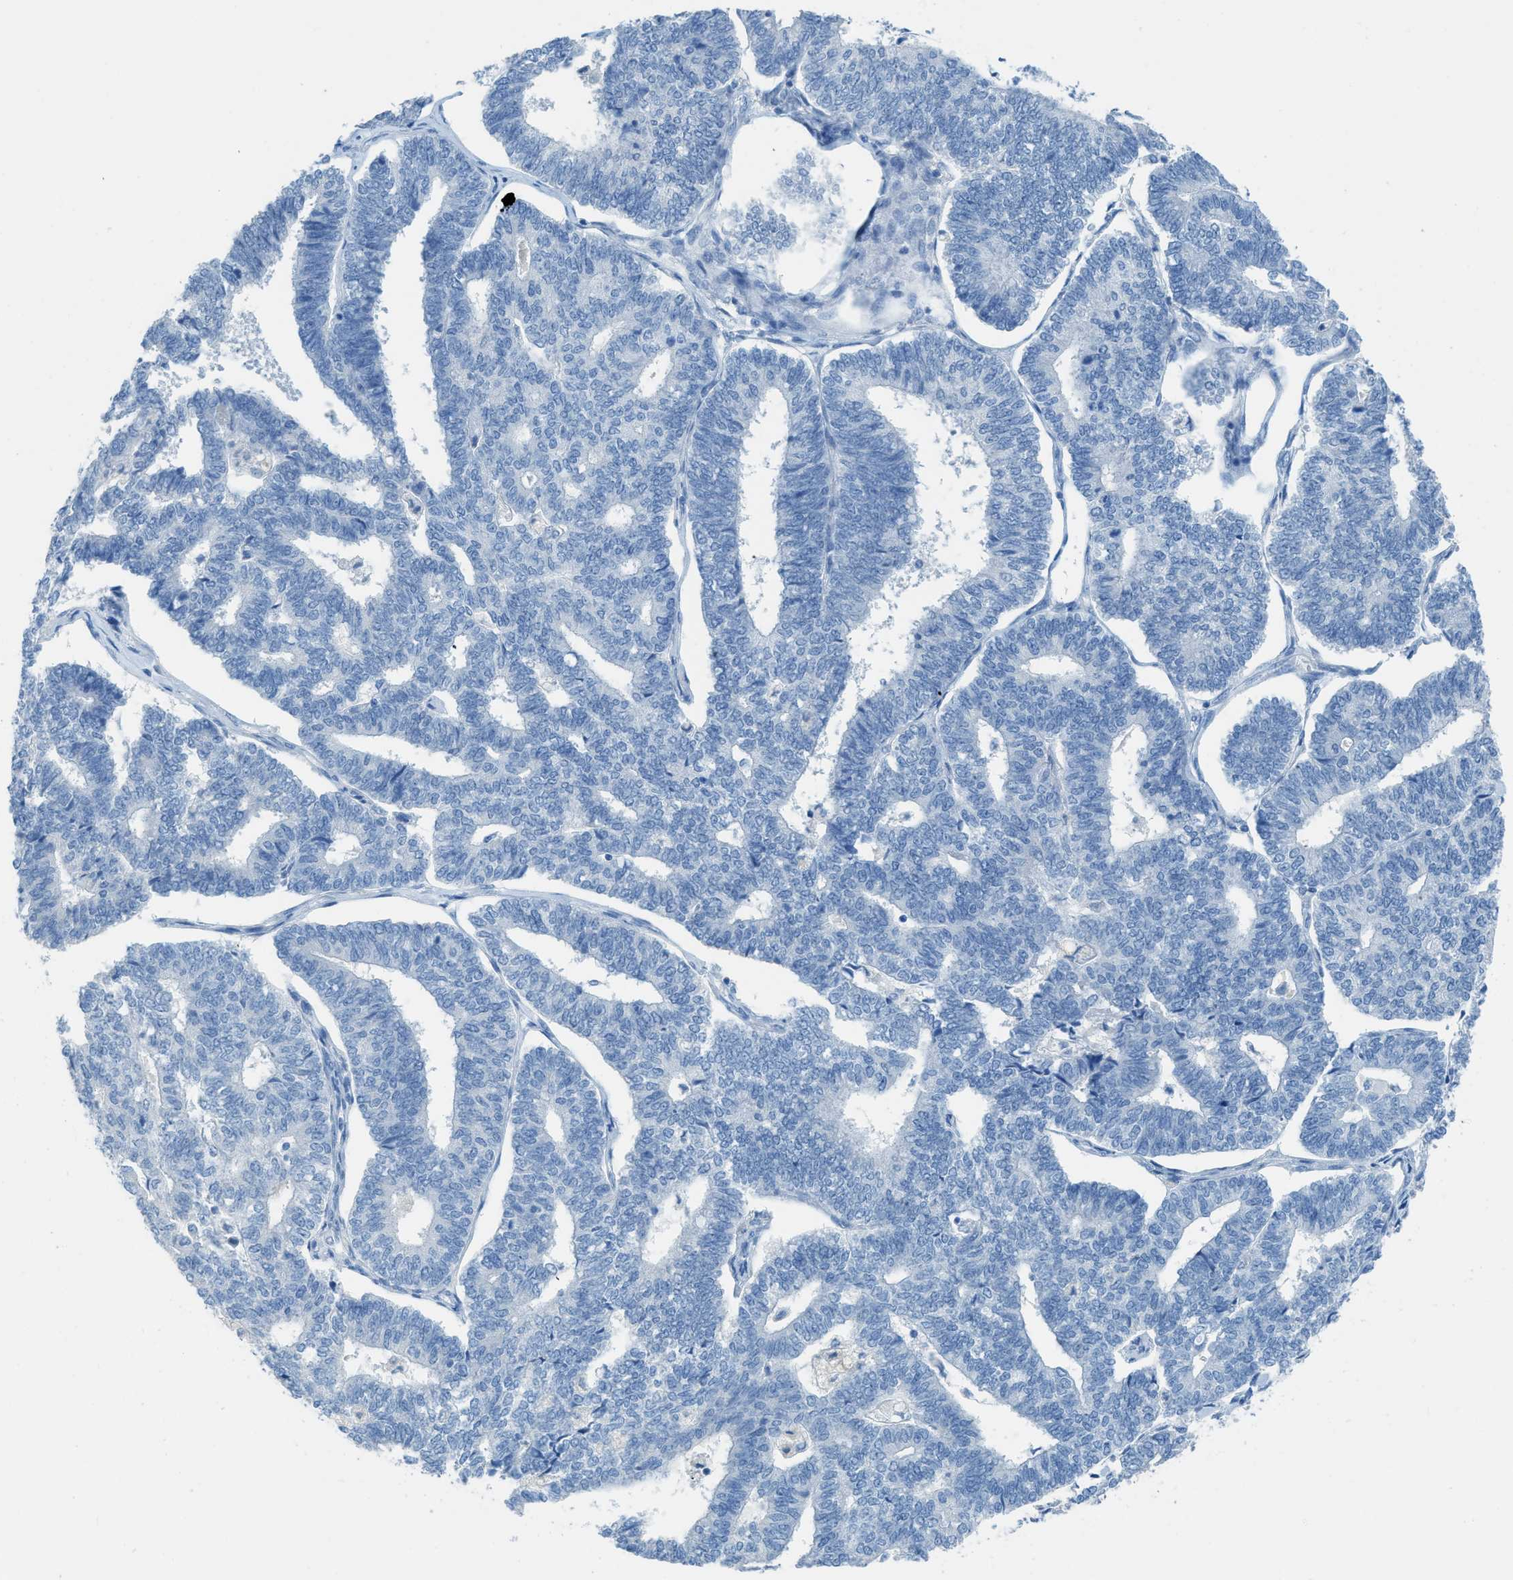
{"staining": {"intensity": "negative", "quantity": "none", "location": "none"}, "tissue": "endometrial cancer", "cell_type": "Tumor cells", "image_type": "cancer", "snomed": [{"axis": "morphology", "description": "Adenocarcinoma, NOS"}, {"axis": "topography", "description": "Endometrium"}], "caption": "Immunohistochemical staining of adenocarcinoma (endometrial) displays no significant positivity in tumor cells. (DAB IHC, high magnification).", "gene": "ACAN", "patient": {"sex": "female", "age": 70}}